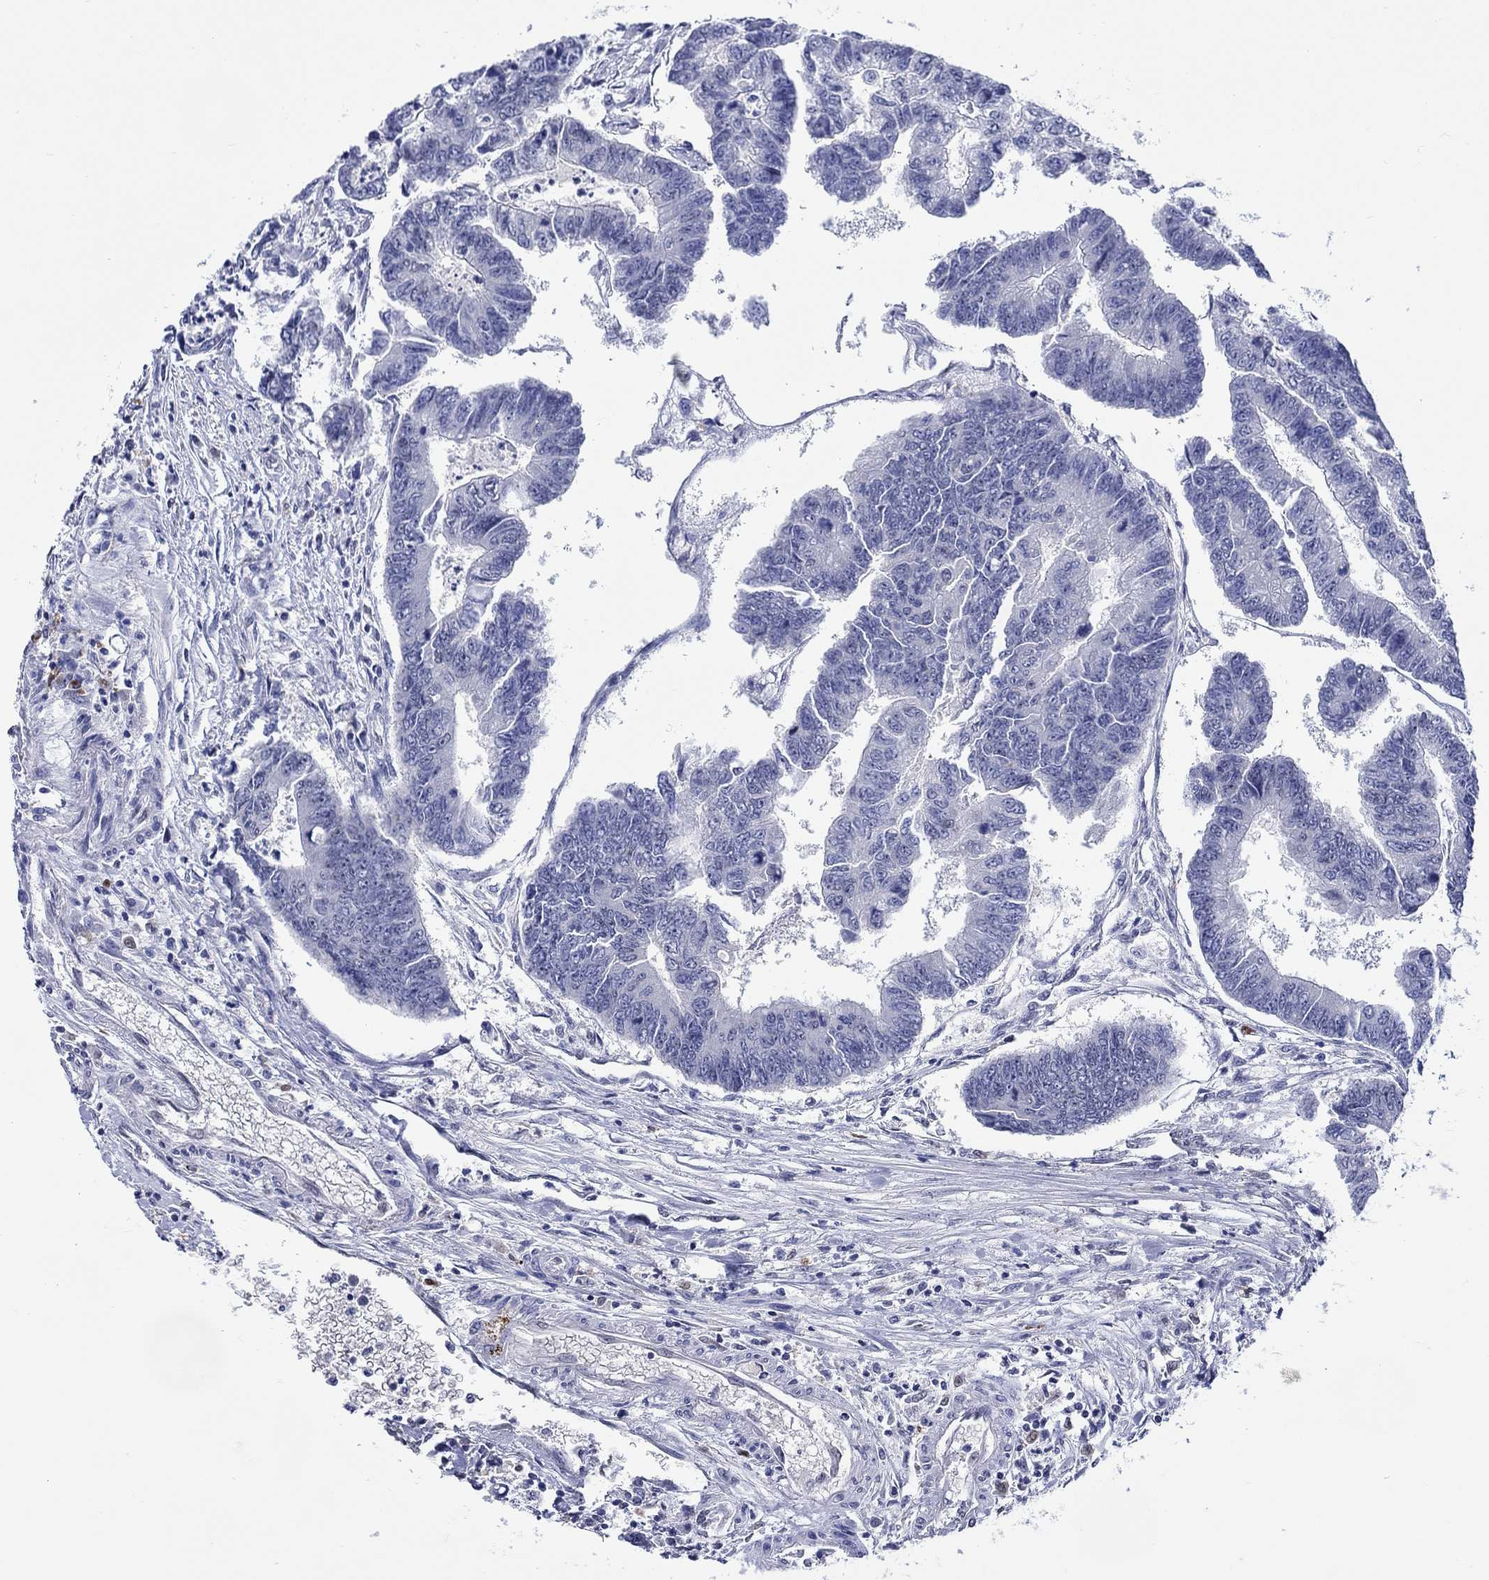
{"staining": {"intensity": "negative", "quantity": "none", "location": "none"}, "tissue": "colorectal cancer", "cell_type": "Tumor cells", "image_type": "cancer", "snomed": [{"axis": "morphology", "description": "Adenocarcinoma, NOS"}, {"axis": "topography", "description": "Colon"}], "caption": "Protein analysis of adenocarcinoma (colorectal) demonstrates no significant staining in tumor cells.", "gene": "GATA2", "patient": {"sex": "female", "age": 65}}